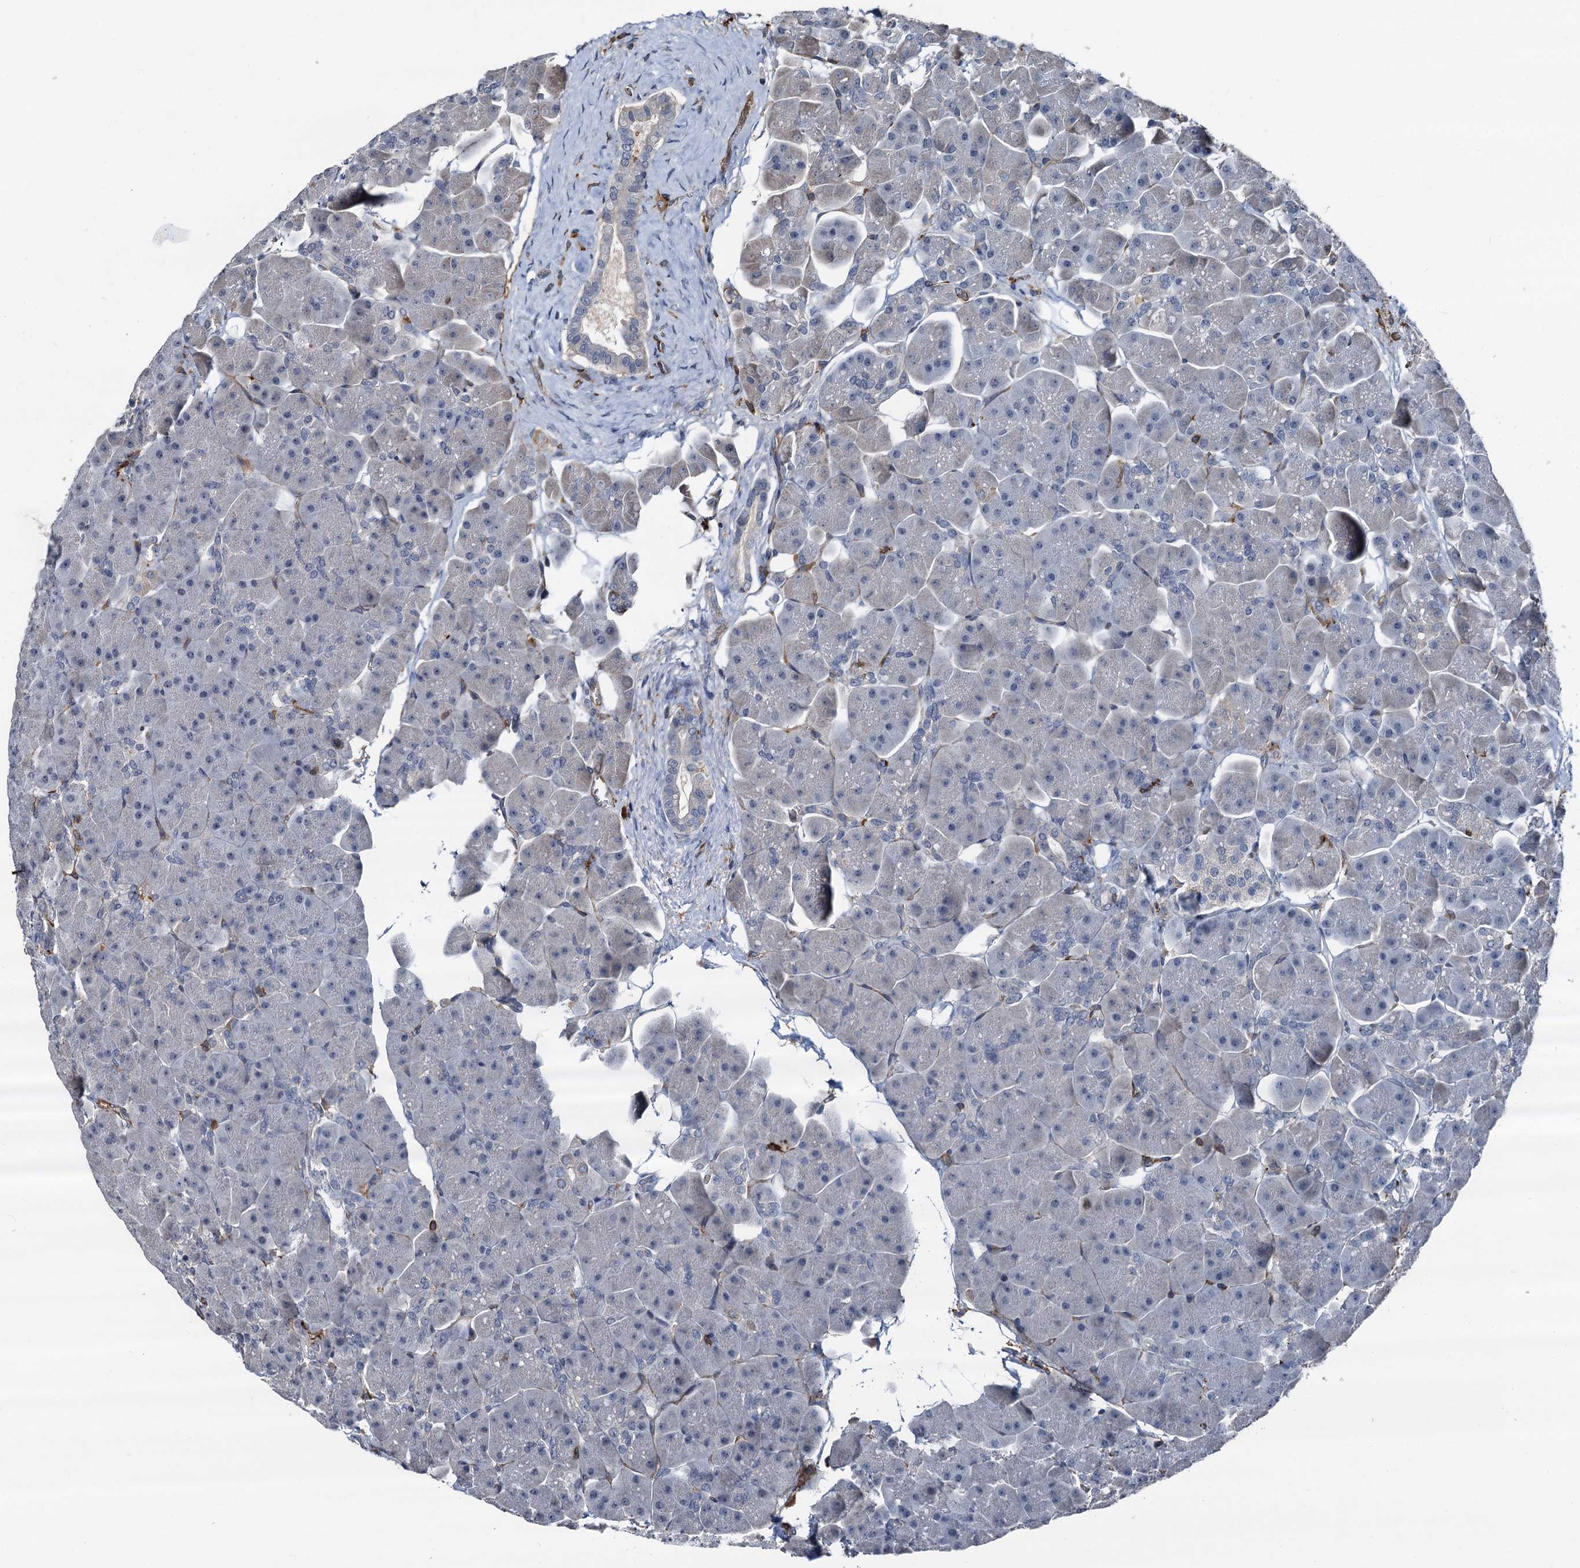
{"staining": {"intensity": "negative", "quantity": "none", "location": "none"}, "tissue": "pancreas", "cell_type": "Exocrine glandular cells", "image_type": "normal", "snomed": [{"axis": "morphology", "description": "Normal tissue, NOS"}, {"axis": "topography", "description": "Pancreas"}], "caption": "This is an immunohistochemistry (IHC) micrograph of unremarkable human pancreas. There is no staining in exocrine glandular cells.", "gene": "PLEKHO2", "patient": {"sex": "male", "age": 66}}